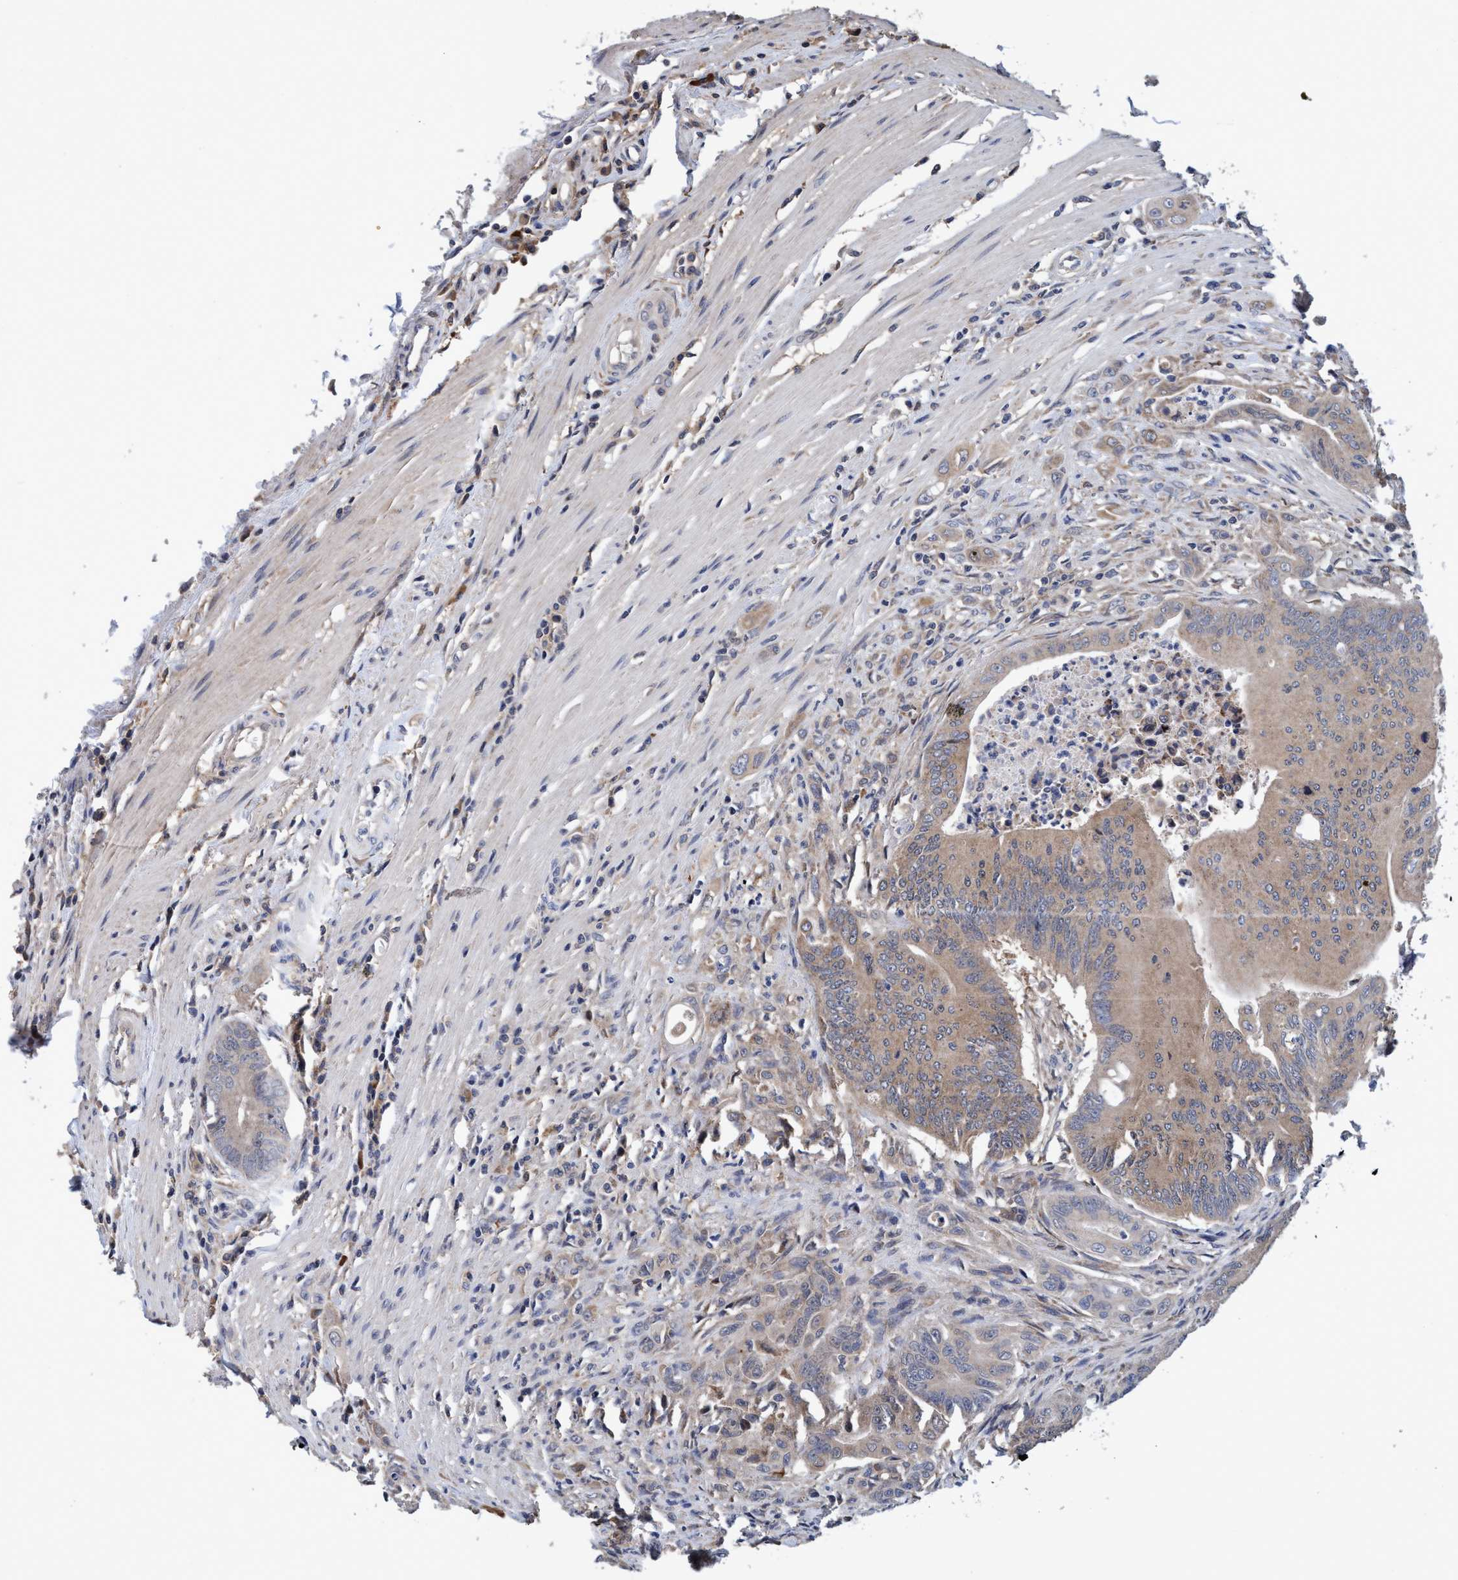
{"staining": {"intensity": "weak", "quantity": "25%-75%", "location": "cytoplasmic/membranous"}, "tissue": "colorectal cancer", "cell_type": "Tumor cells", "image_type": "cancer", "snomed": [{"axis": "morphology", "description": "Adenoma, NOS"}, {"axis": "morphology", "description": "Adenocarcinoma, NOS"}, {"axis": "topography", "description": "Colon"}], "caption": "Protein staining of colorectal cancer tissue shows weak cytoplasmic/membranous expression in about 25%-75% of tumor cells.", "gene": "CALCOCO2", "patient": {"sex": "male", "age": 79}}